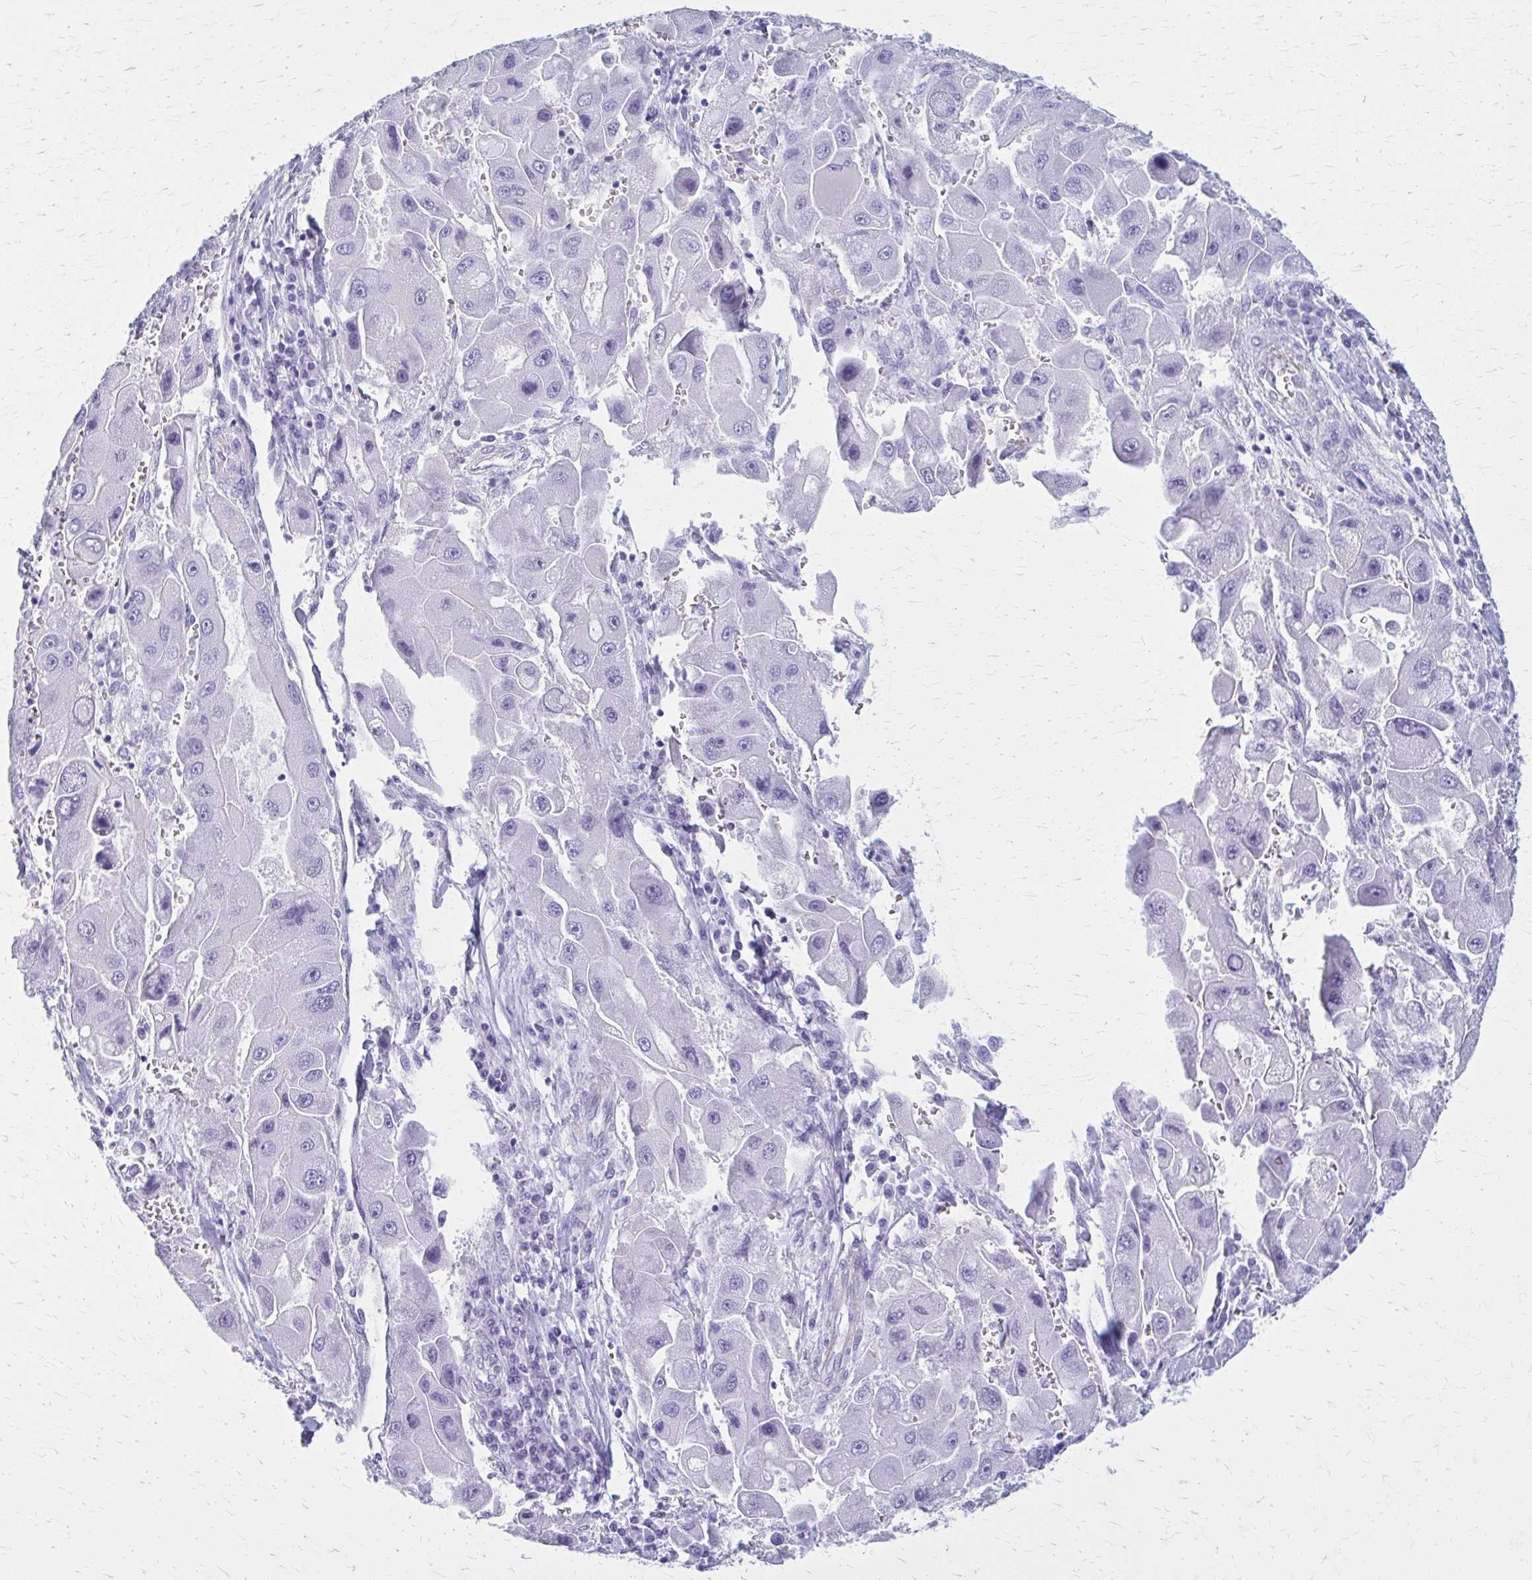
{"staining": {"intensity": "negative", "quantity": "none", "location": "none"}, "tissue": "liver cancer", "cell_type": "Tumor cells", "image_type": "cancer", "snomed": [{"axis": "morphology", "description": "Carcinoma, Hepatocellular, NOS"}, {"axis": "topography", "description": "Liver"}], "caption": "High magnification brightfield microscopy of liver cancer (hepatocellular carcinoma) stained with DAB (brown) and counterstained with hematoxylin (blue): tumor cells show no significant positivity.", "gene": "GFAP", "patient": {"sex": "male", "age": 24}}